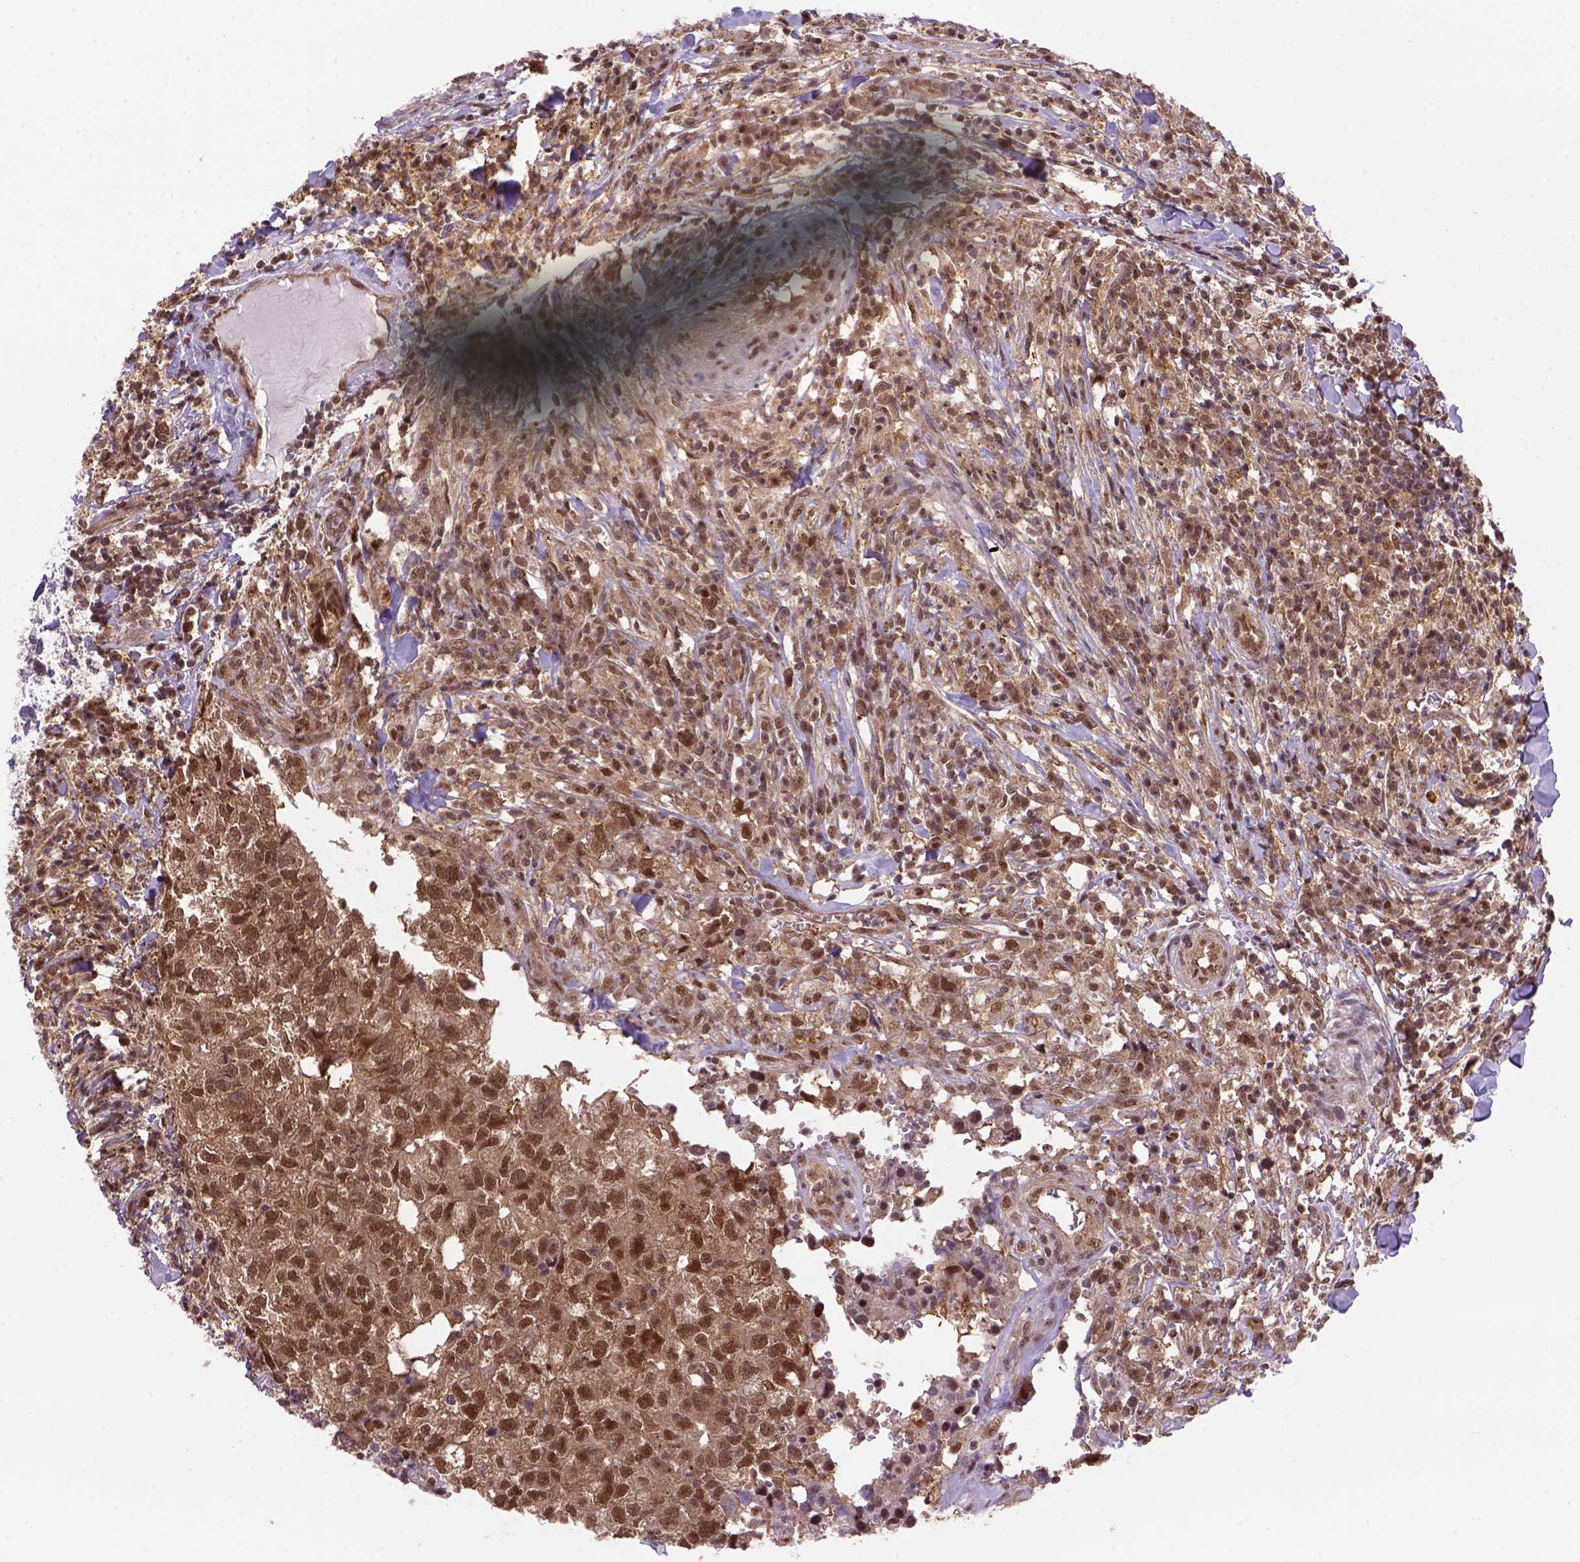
{"staining": {"intensity": "strong", "quantity": ">75%", "location": "cytoplasmic/membranous,nuclear"}, "tissue": "breast cancer", "cell_type": "Tumor cells", "image_type": "cancer", "snomed": [{"axis": "morphology", "description": "Duct carcinoma"}, {"axis": "topography", "description": "Breast"}], "caption": "DAB immunohistochemical staining of human breast invasive ductal carcinoma shows strong cytoplasmic/membranous and nuclear protein staining in about >75% of tumor cells. The staining was performed using DAB (3,3'-diaminobenzidine), with brown indicating positive protein expression. Nuclei are stained blue with hematoxylin.", "gene": "PSMC2", "patient": {"sex": "female", "age": 30}}